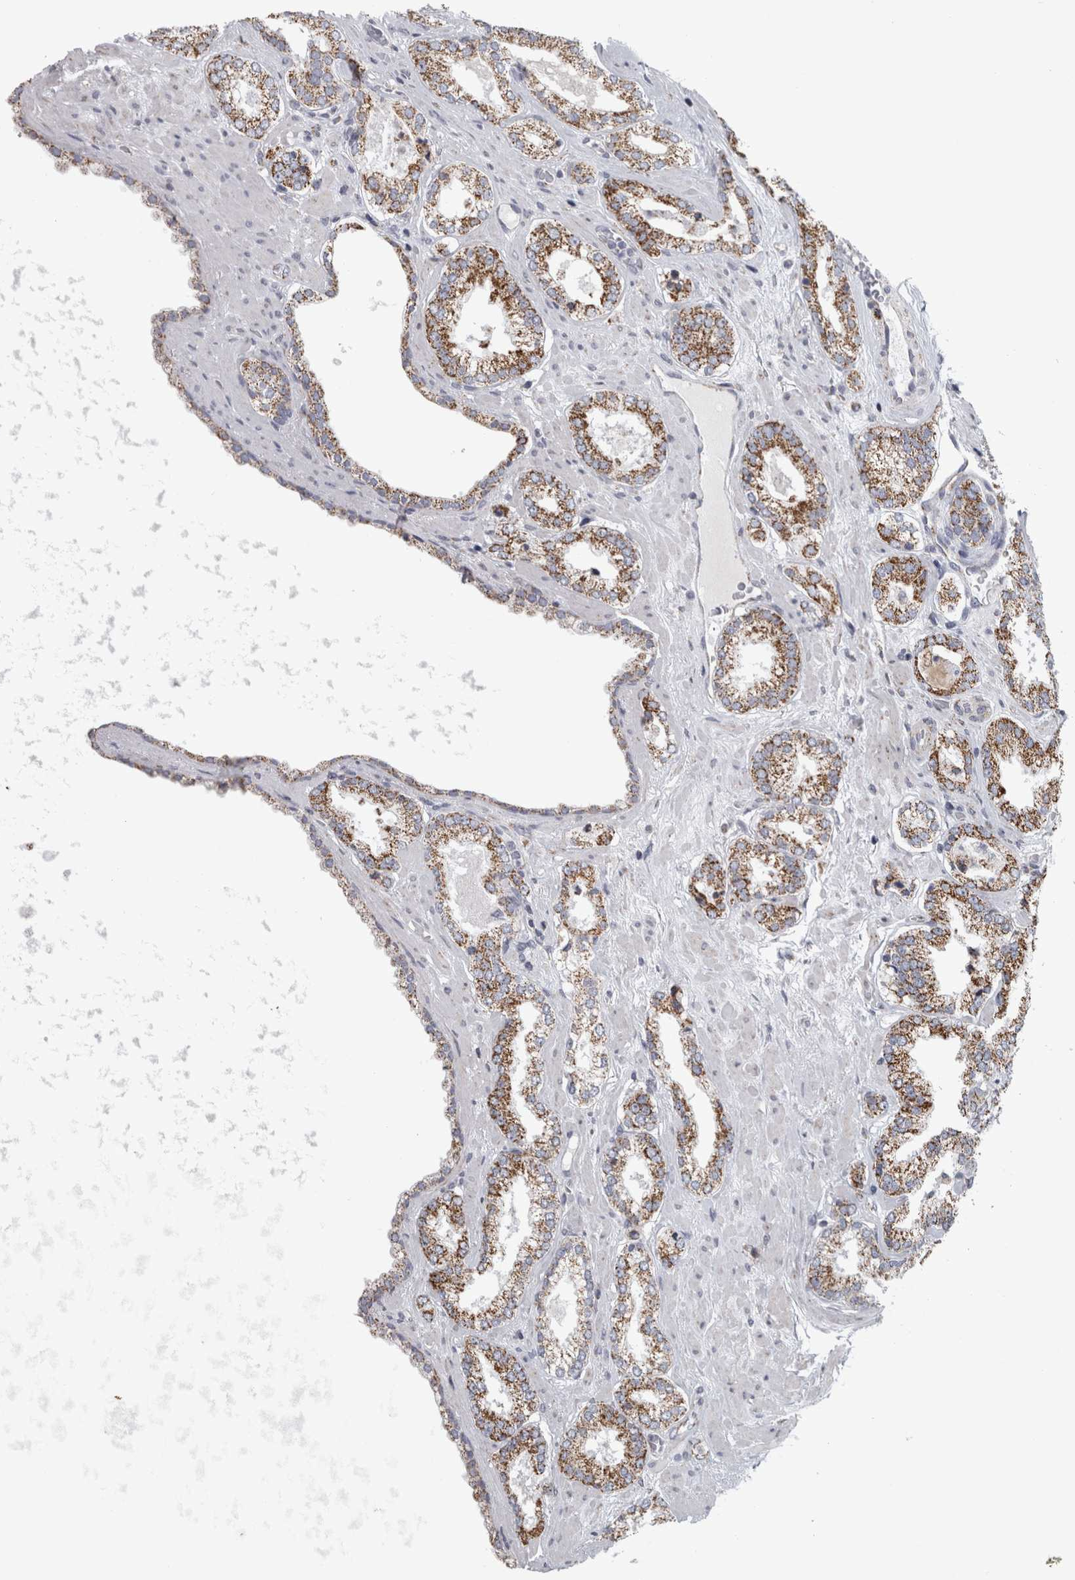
{"staining": {"intensity": "moderate", "quantity": "25%-75%", "location": "cytoplasmic/membranous"}, "tissue": "prostate cancer", "cell_type": "Tumor cells", "image_type": "cancer", "snomed": [{"axis": "morphology", "description": "Adenocarcinoma, Low grade"}, {"axis": "topography", "description": "Prostate"}], "caption": "Protein analysis of prostate cancer (adenocarcinoma (low-grade)) tissue shows moderate cytoplasmic/membranous staining in about 25%-75% of tumor cells. Using DAB (3,3'-diaminobenzidine) (brown) and hematoxylin (blue) stains, captured at high magnification using brightfield microscopy.", "gene": "DBT", "patient": {"sex": "male", "age": 62}}